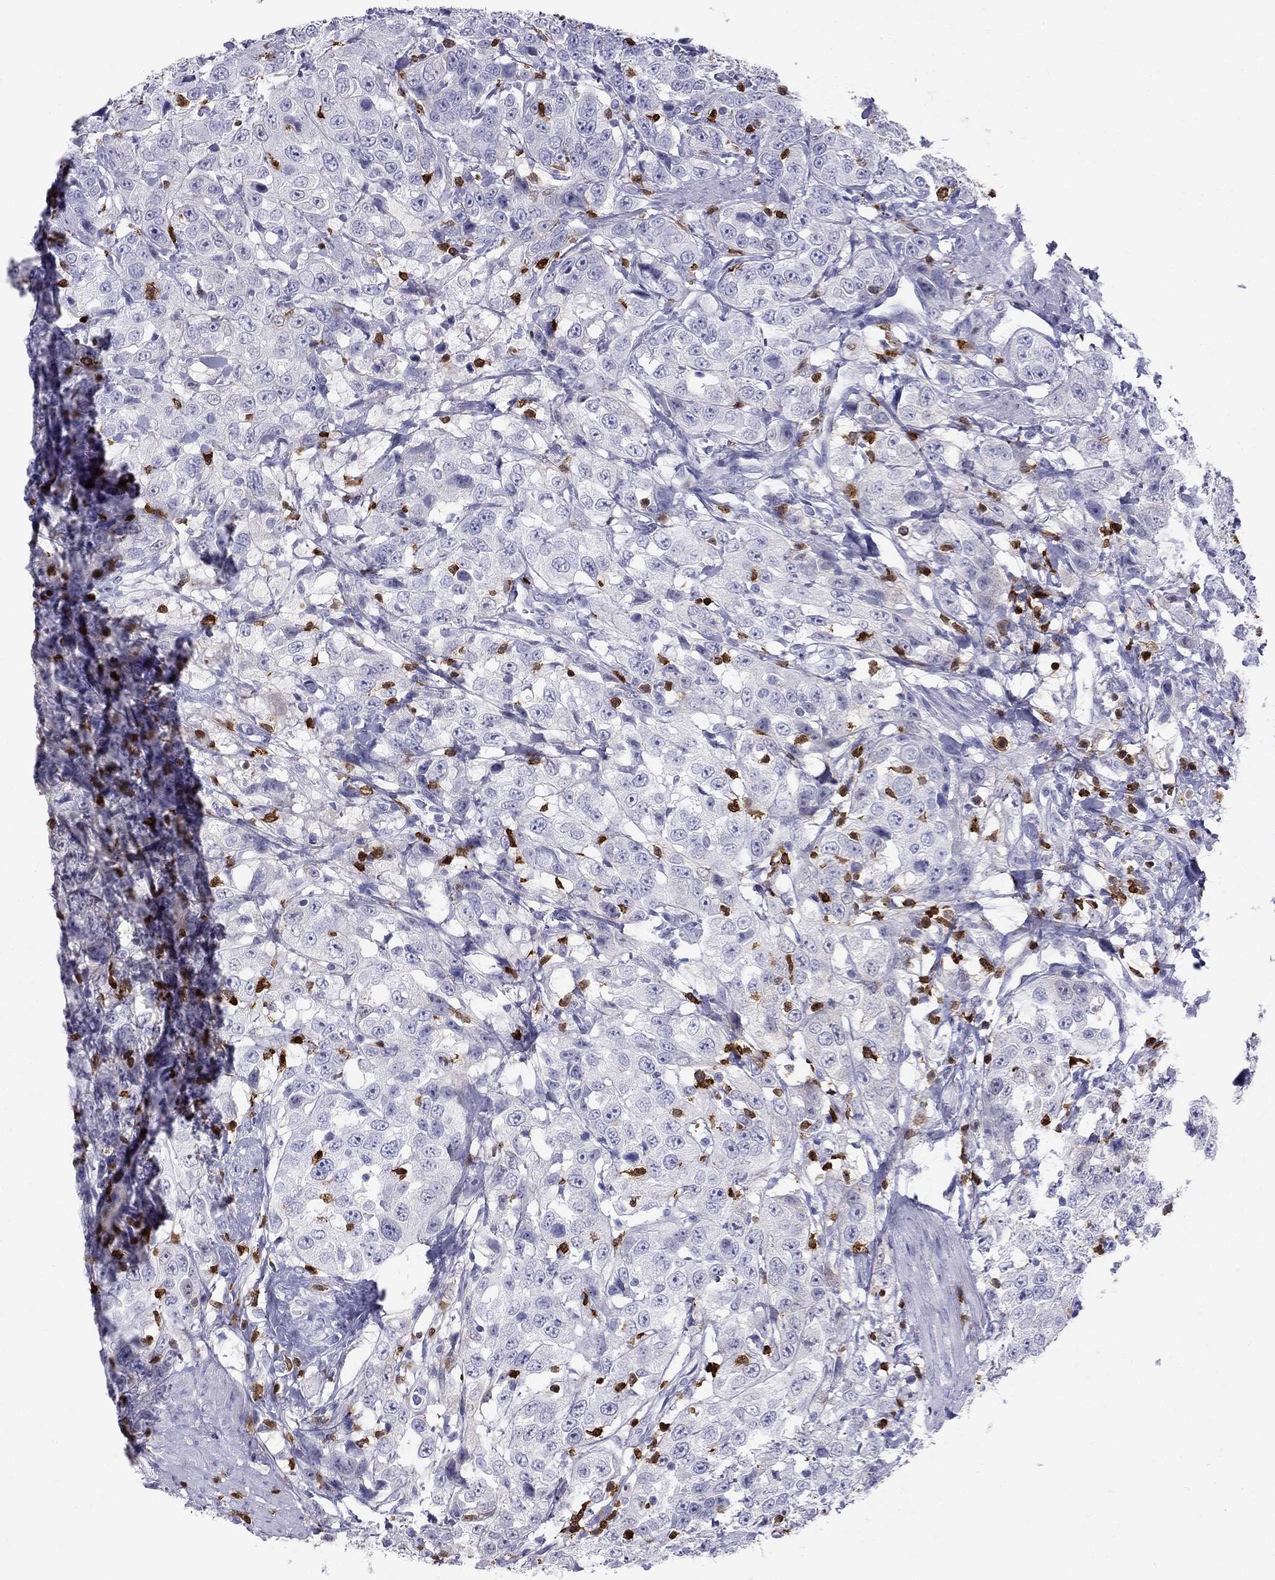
{"staining": {"intensity": "negative", "quantity": "none", "location": "none"}, "tissue": "urothelial cancer", "cell_type": "Tumor cells", "image_type": "cancer", "snomed": [{"axis": "morphology", "description": "Urothelial carcinoma, NOS"}, {"axis": "morphology", "description": "Urothelial carcinoma, High grade"}, {"axis": "topography", "description": "Urinary bladder"}], "caption": "Immunohistochemistry of human urothelial carcinoma (high-grade) demonstrates no staining in tumor cells.", "gene": "SH2D2A", "patient": {"sex": "female", "age": 73}}